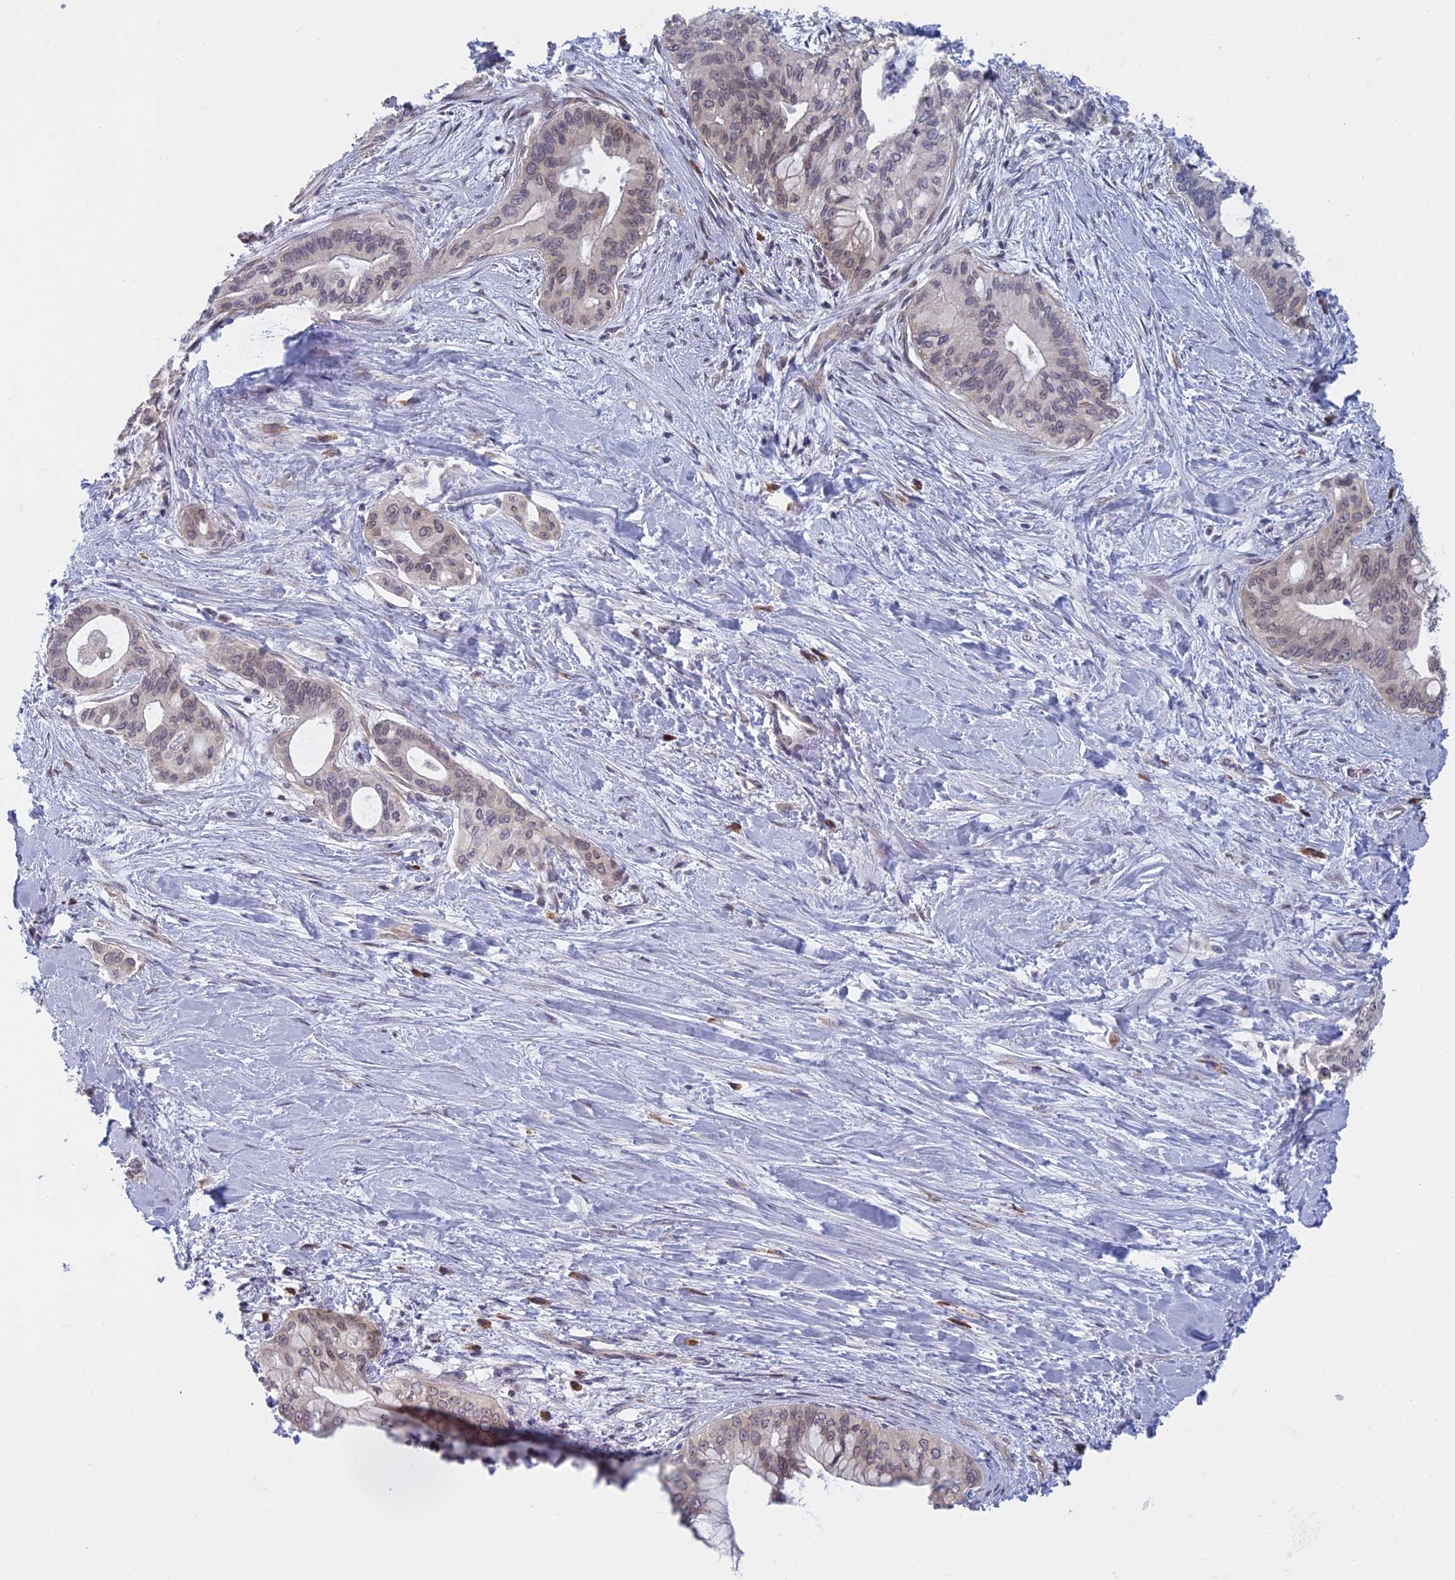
{"staining": {"intensity": "weak", "quantity": "<25%", "location": "nuclear"}, "tissue": "pancreatic cancer", "cell_type": "Tumor cells", "image_type": "cancer", "snomed": [{"axis": "morphology", "description": "Adenocarcinoma, NOS"}, {"axis": "topography", "description": "Pancreas"}], "caption": "The immunohistochemistry micrograph has no significant staining in tumor cells of pancreatic cancer tissue. (DAB (3,3'-diaminobenzidine) IHC visualized using brightfield microscopy, high magnification).", "gene": "RPS19BP1", "patient": {"sex": "male", "age": 46}}